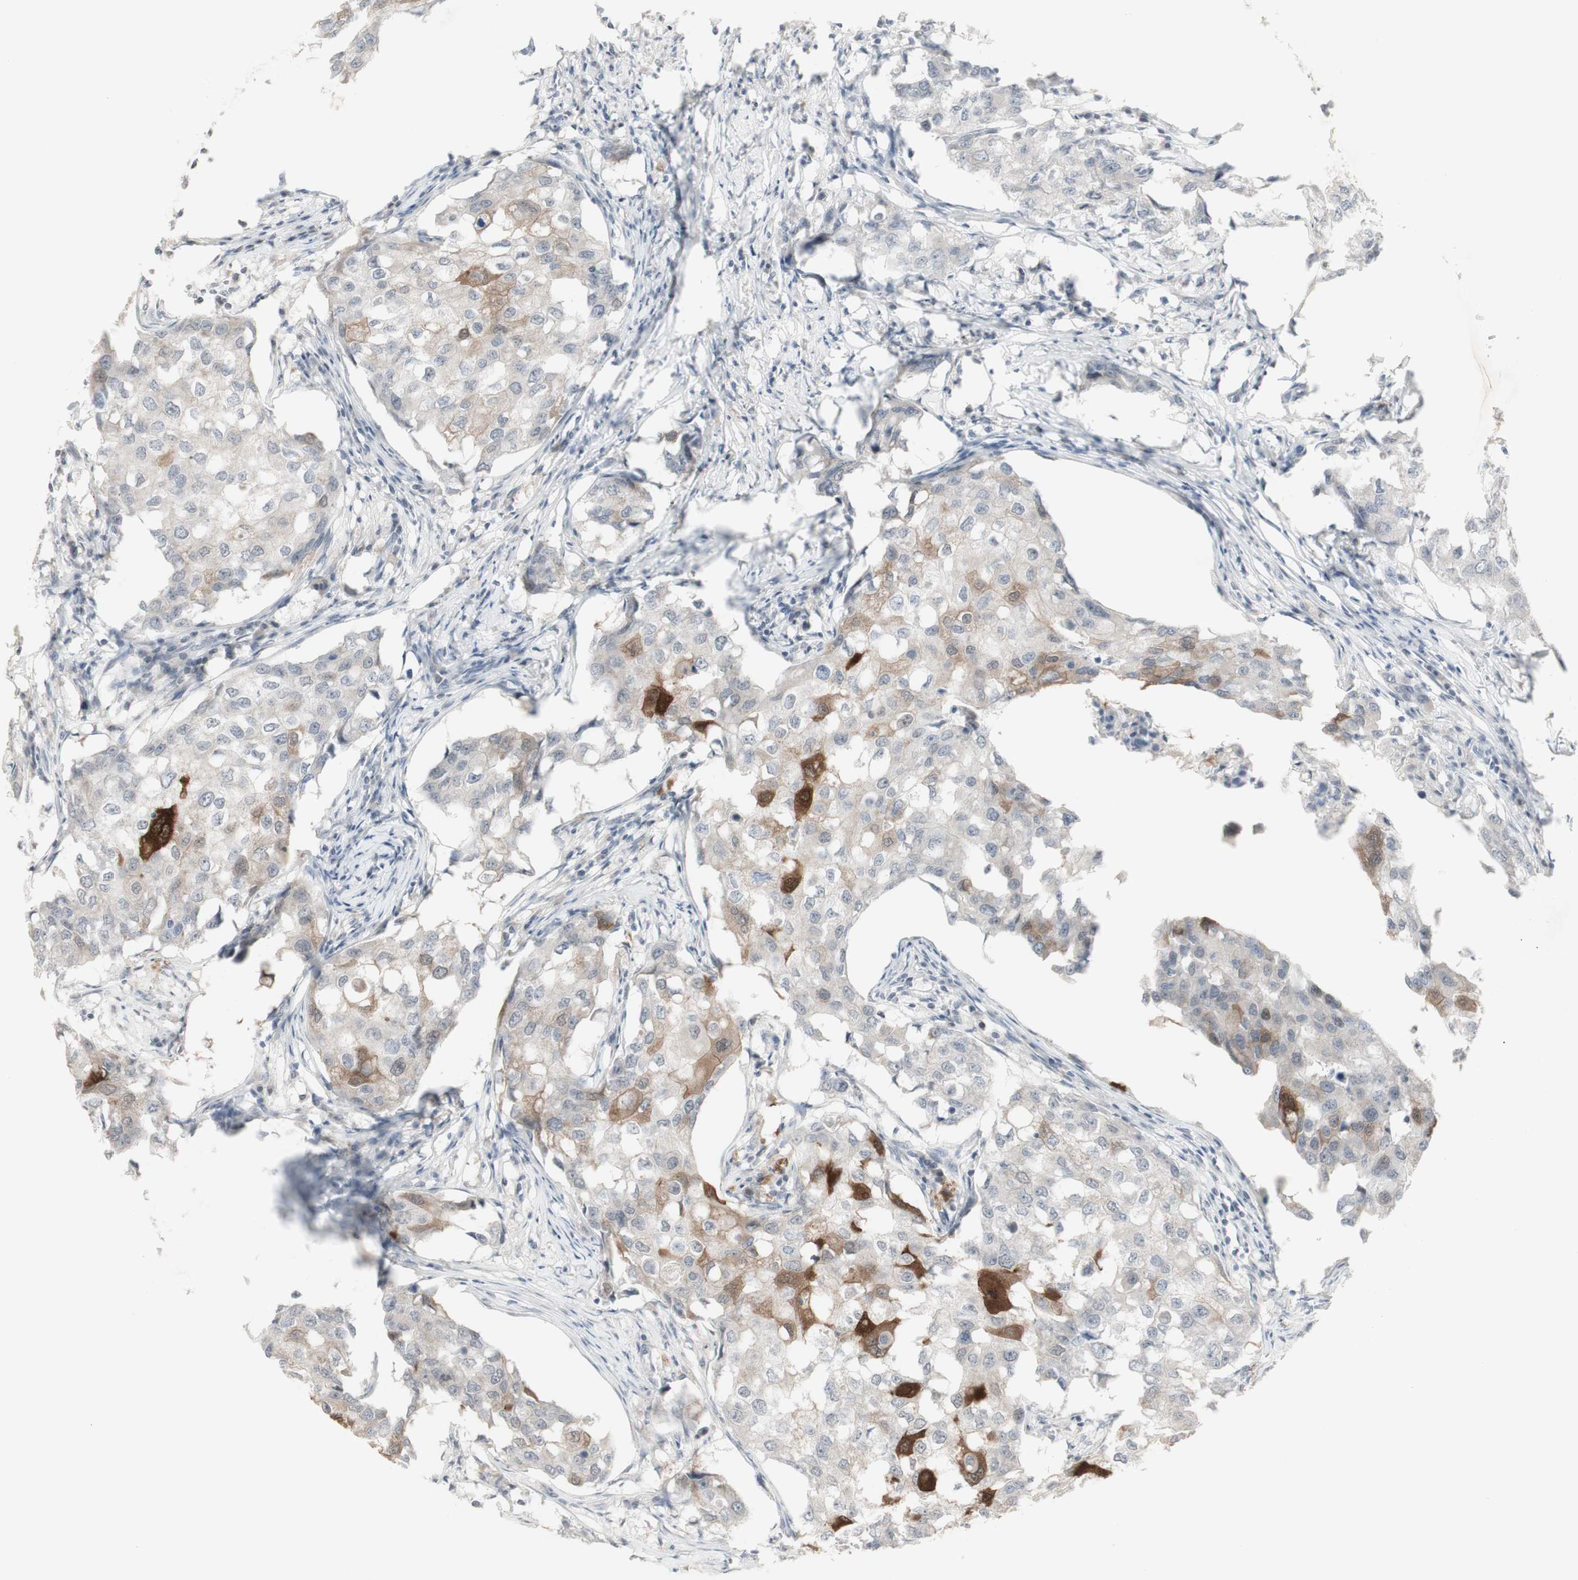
{"staining": {"intensity": "moderate", "quantity": "<25%", "location": "cytoplasmic/membranous"}, "tissue": "breast cancer", "cell_type": "Tumor cells", "image_type": "cancer", "snomed": [{"axis": "morphology", "description": "Duct carcinoma"}, {"axis": "topography", "description": "Breast"}], "caption": "A histopathology image of breast intraductal carcinoma stained for a protein exhibits moderate cytoplasmic/membranous brown staining in tumor cells.", "gene": "C1orf116", "patient": {"sex": "female", "age": 27}}